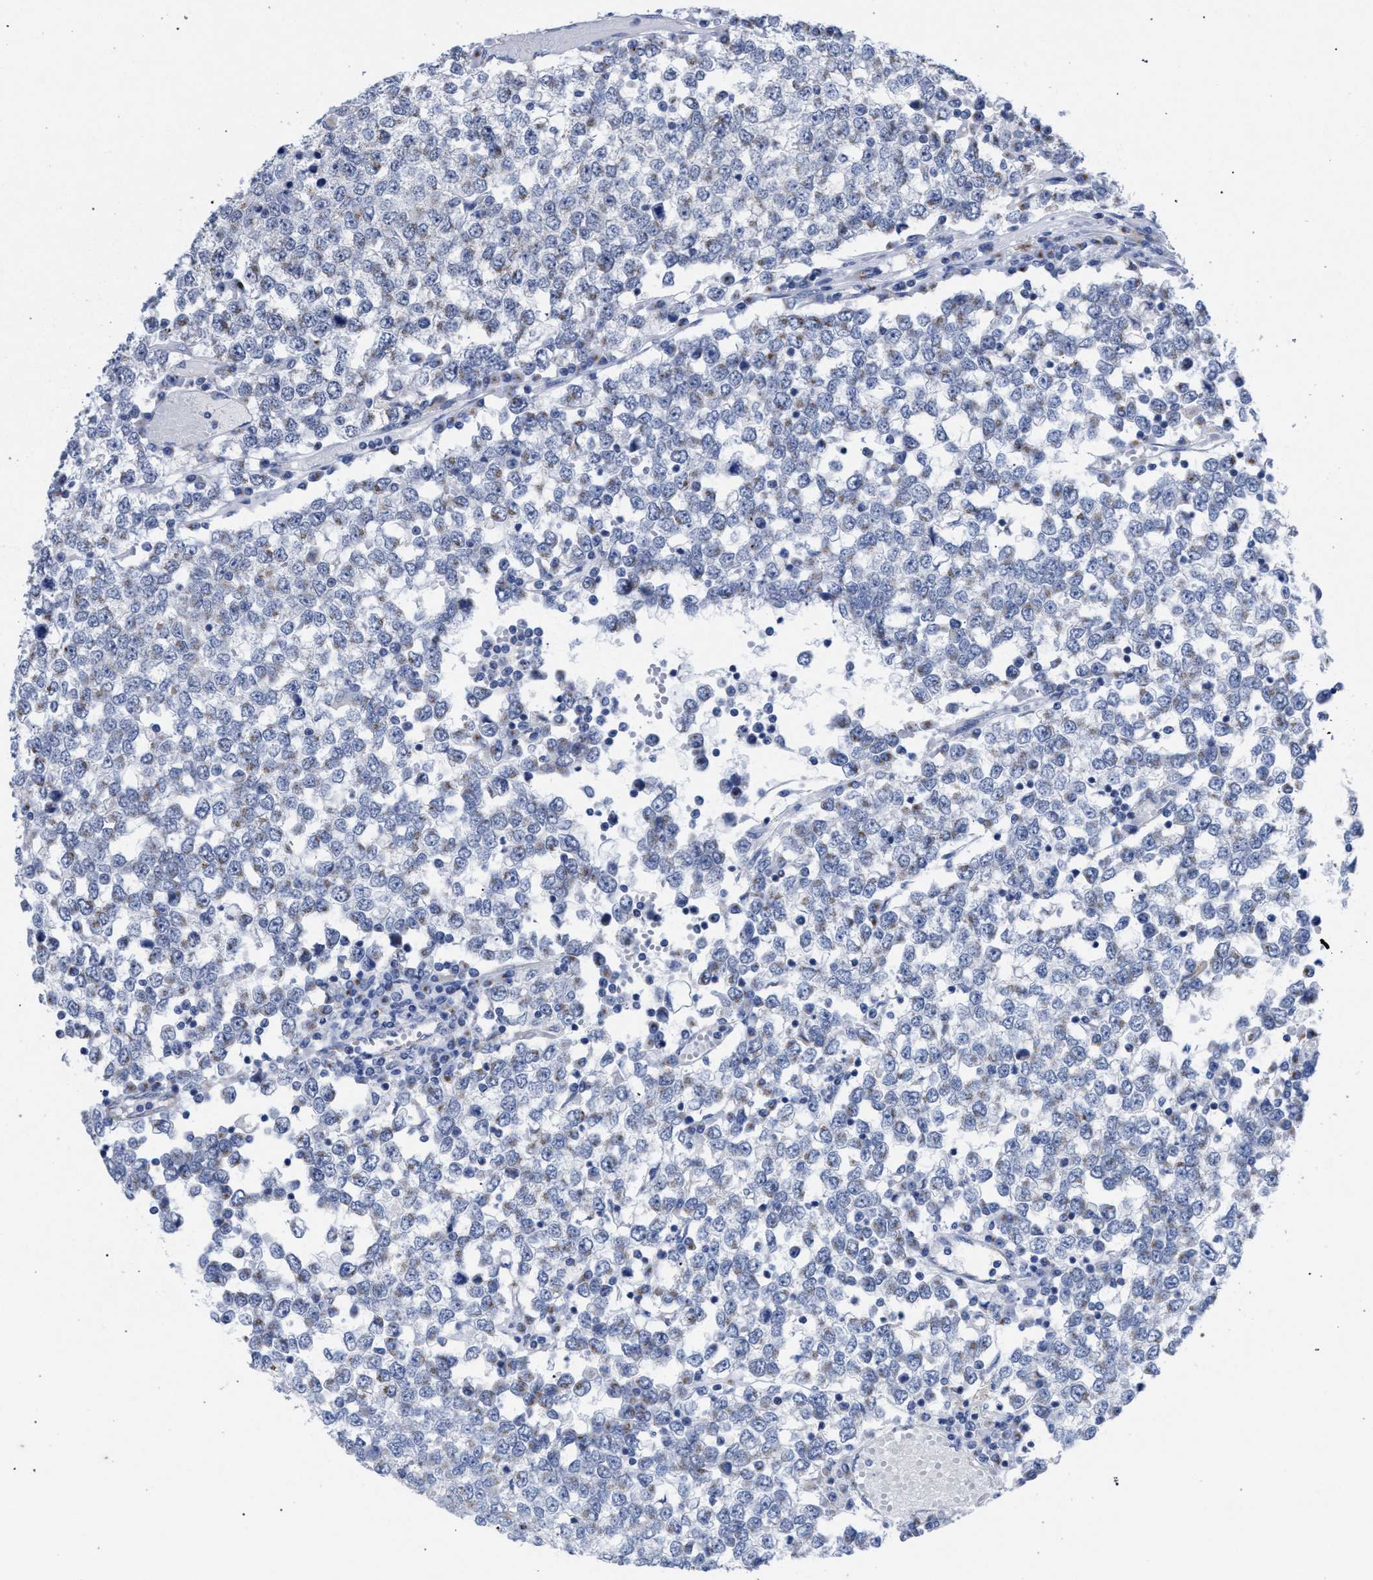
{"staining": {"intensity": "negative", "quantity": "none", "location": "none"}, "tissue": "testis cancer", "cell_type": "Tumor cells", "image_type": "cancer", "snomed": [{"axis": "morphology", "description": "Seminoma, NOS"}, {"axis": "topography", "description": "Testis"}], "caption": "The histopathology image displays no staining of tumor cells in testis seminoma. (Brightfield microscopy of DAB immunohistochemistry at high magnification).", "gene": "GOLGA2", "patient": {"sex": "male", "age": 65}}